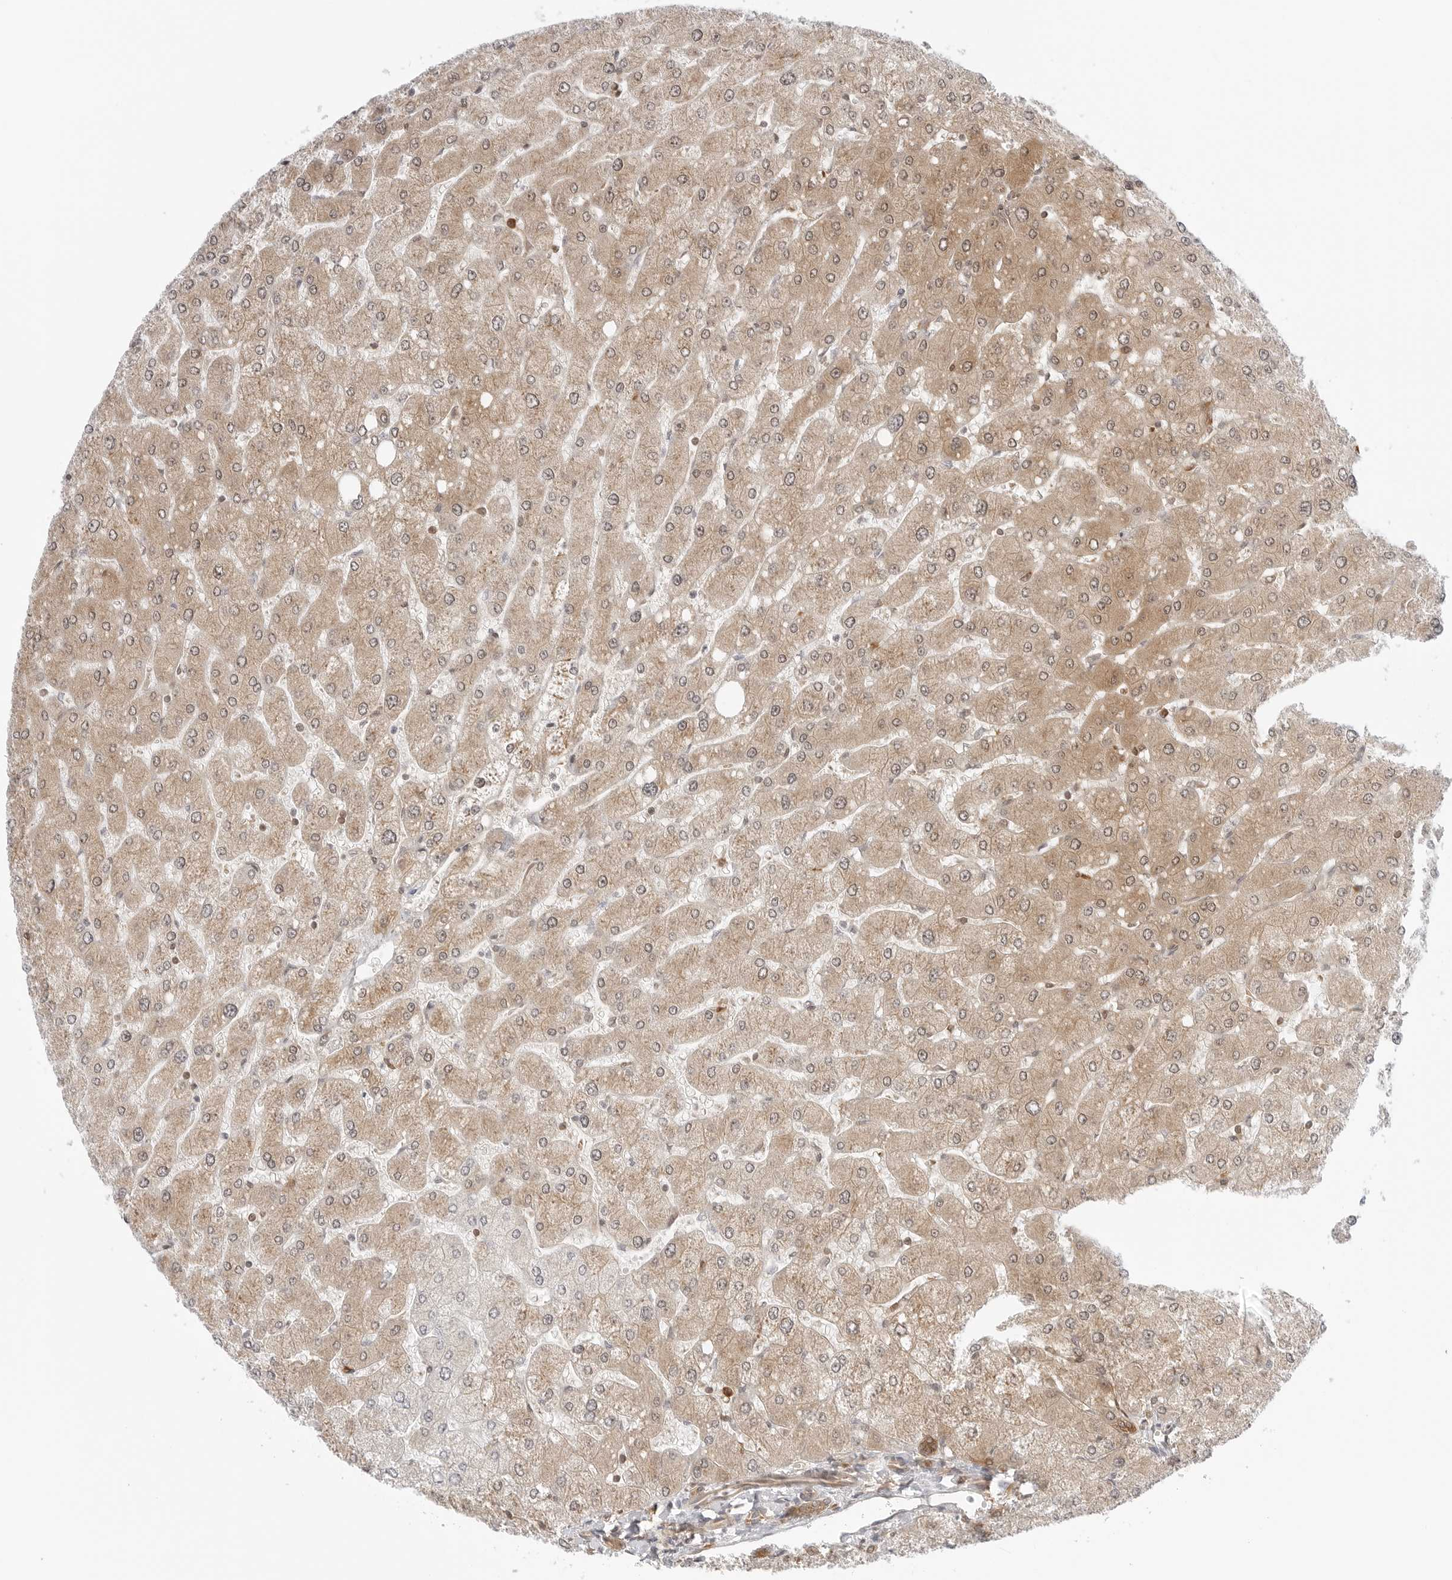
{"staining": {"intensity": "moderate", "quantity": ">75%", "location": "cytoplasmic/membranous"}, "tissue": "liver", "cell_type": "Cholangiocytes", "image_type": "normal", "snomed": [{"axis": "morphology", "description": "Normal tissue, NOS"}, {"axis": "topography", "description": "Liver"}], "caption": "Cholangiocytes display medium levels of moderate cytoplasmic/membranous positivity in approximately >75% of cells in benign human liver. Using DAB (brown) and hematoxylin (blue) stains, captured at high magnification using brightfield microscopy.", "gene": "NUDC", "patient": {"sex": "male", "age": 55}}